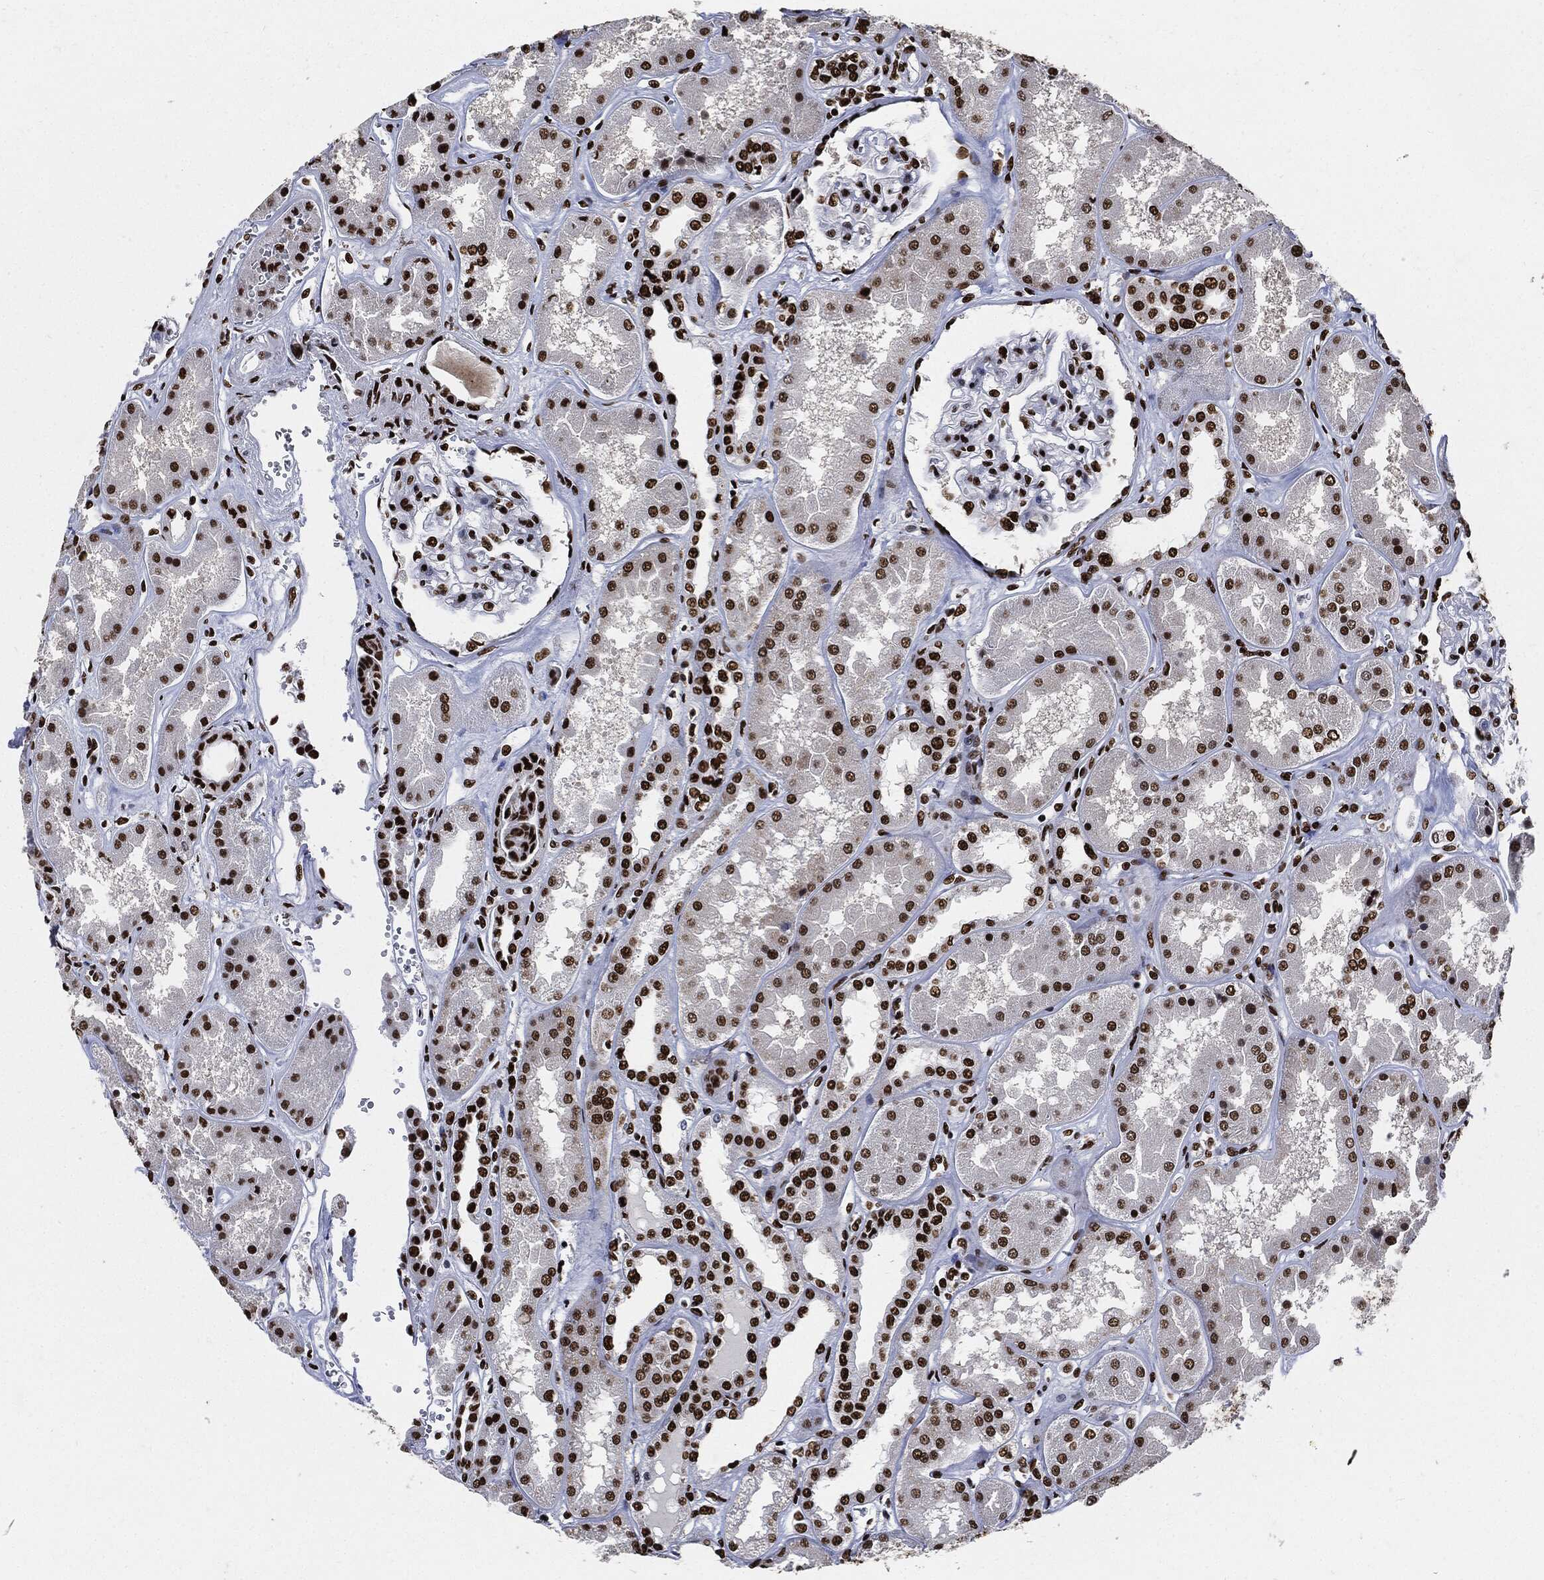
{"staining": {"intensity": "strong", "quantity": ">75%", "location": "nuclear"}, "tissue": "kidney", "cell_type": "Cells in glomeruli", "image_type": "normal", "snomed": [{"axis": "morphology", "description": "Normal tissue, NOS"}, {"axis": "topography", "description": "Kidney"}], "caption": "A photomicrograph of kidney stained for a protein displays strong nuclear brown staining in cells in glomeruli. Ihc stains the protein in brown and the nuclei are stained blue.", "gene": "RECQL", "patient": {"sex": "female", "age": 56}}